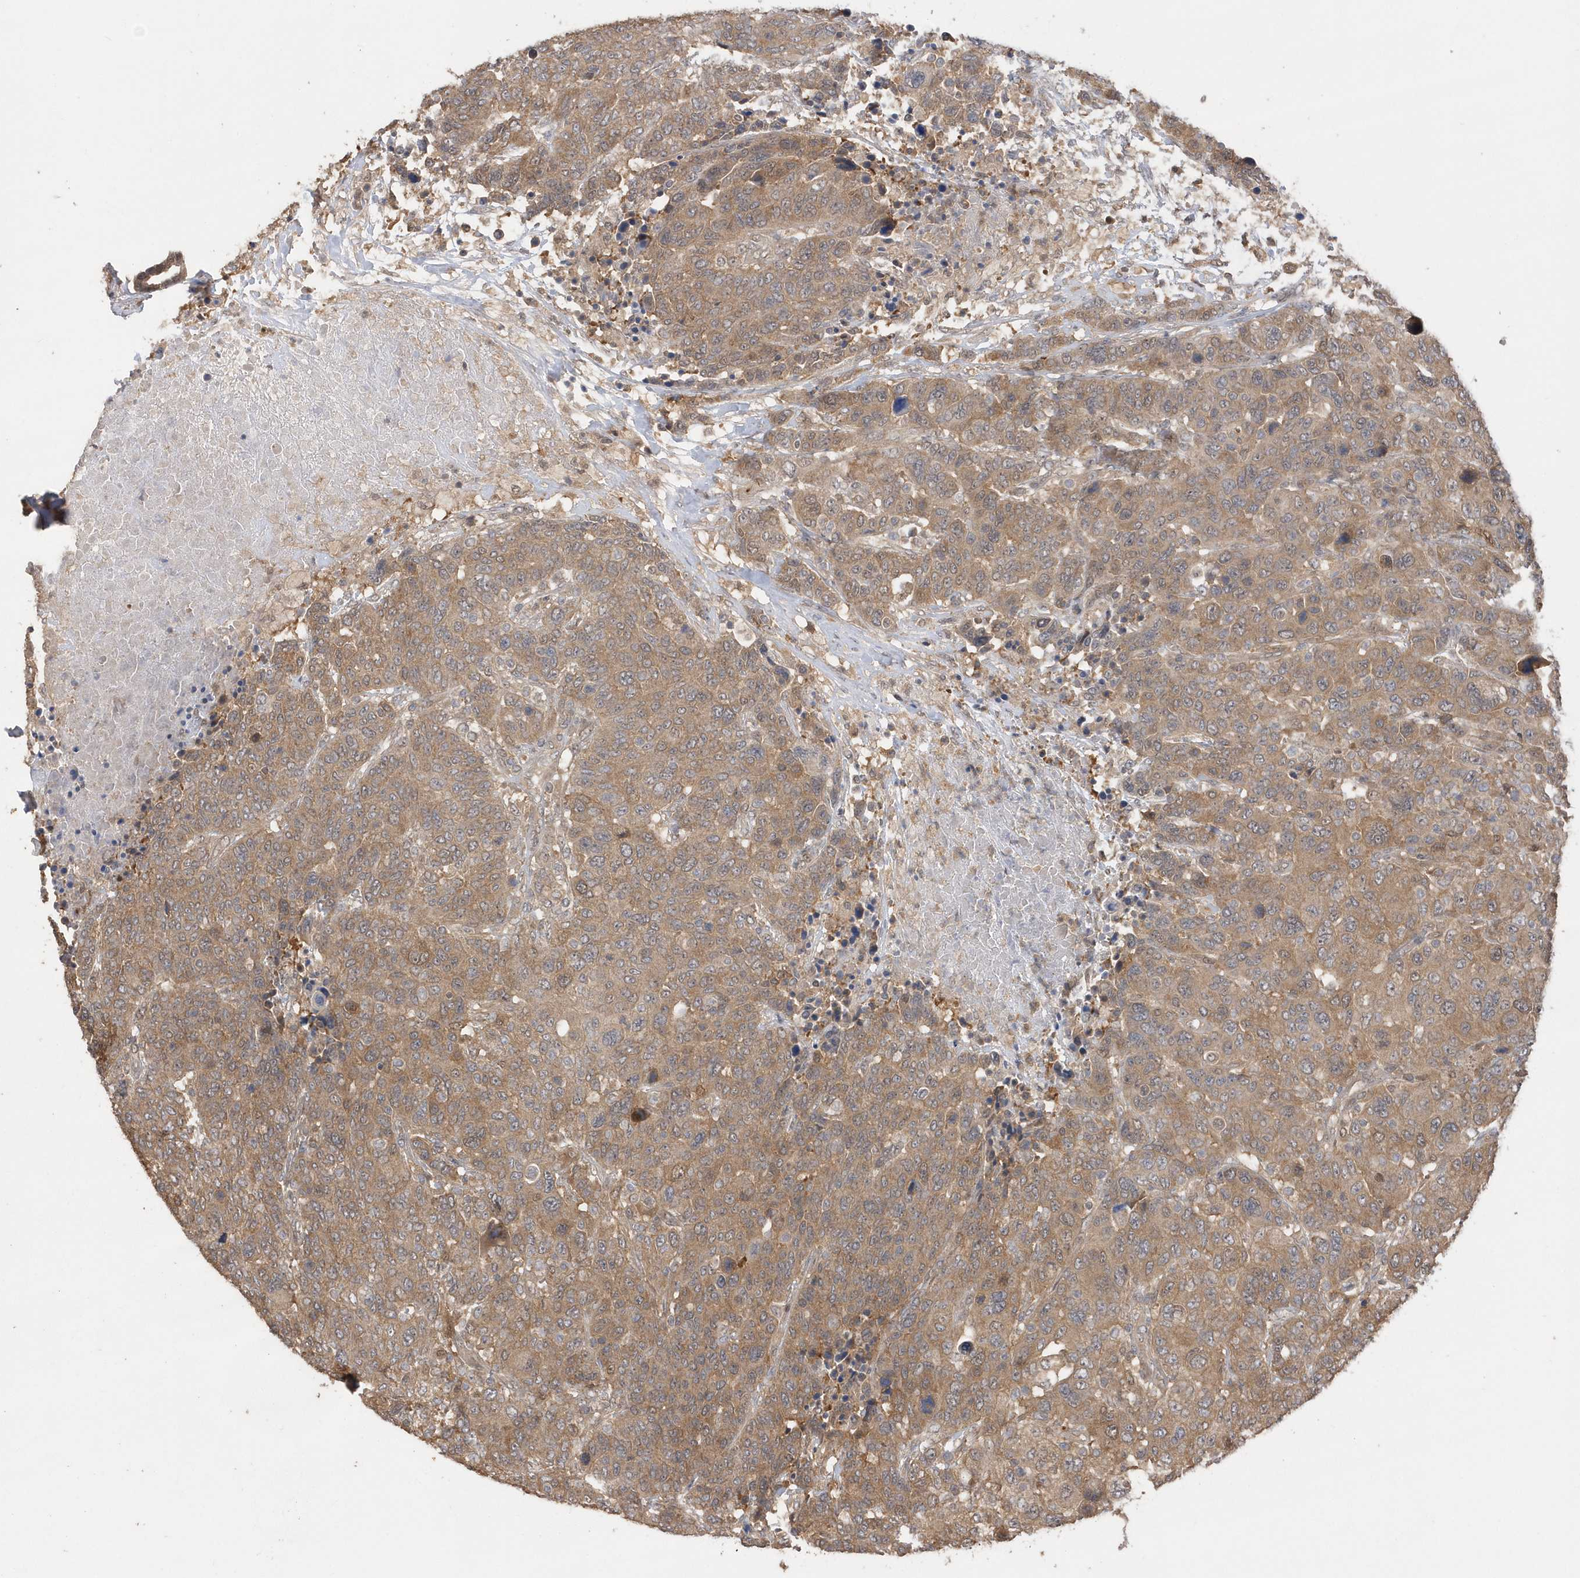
{"staining": {"intensity": "moderate", "quantity": ">75%", "location": "cytoplasmic/membranous"}, "tissue": "breast cancer", "cell_type": "Tumor cells", "image_type": "cancer", "snomed": [{"axis": "morphology", "description": "Duct carcinoma"}, {"axis": "topography", "description": "Breast"}], "caption": "Immunohistochemical staining of breast cancer shows medium levels of moderate cytoplasmic/membranous expression in approximately >75% of tumor cells.", "gene": "RPE", "patient": {"sex": "female", "age": 37}}